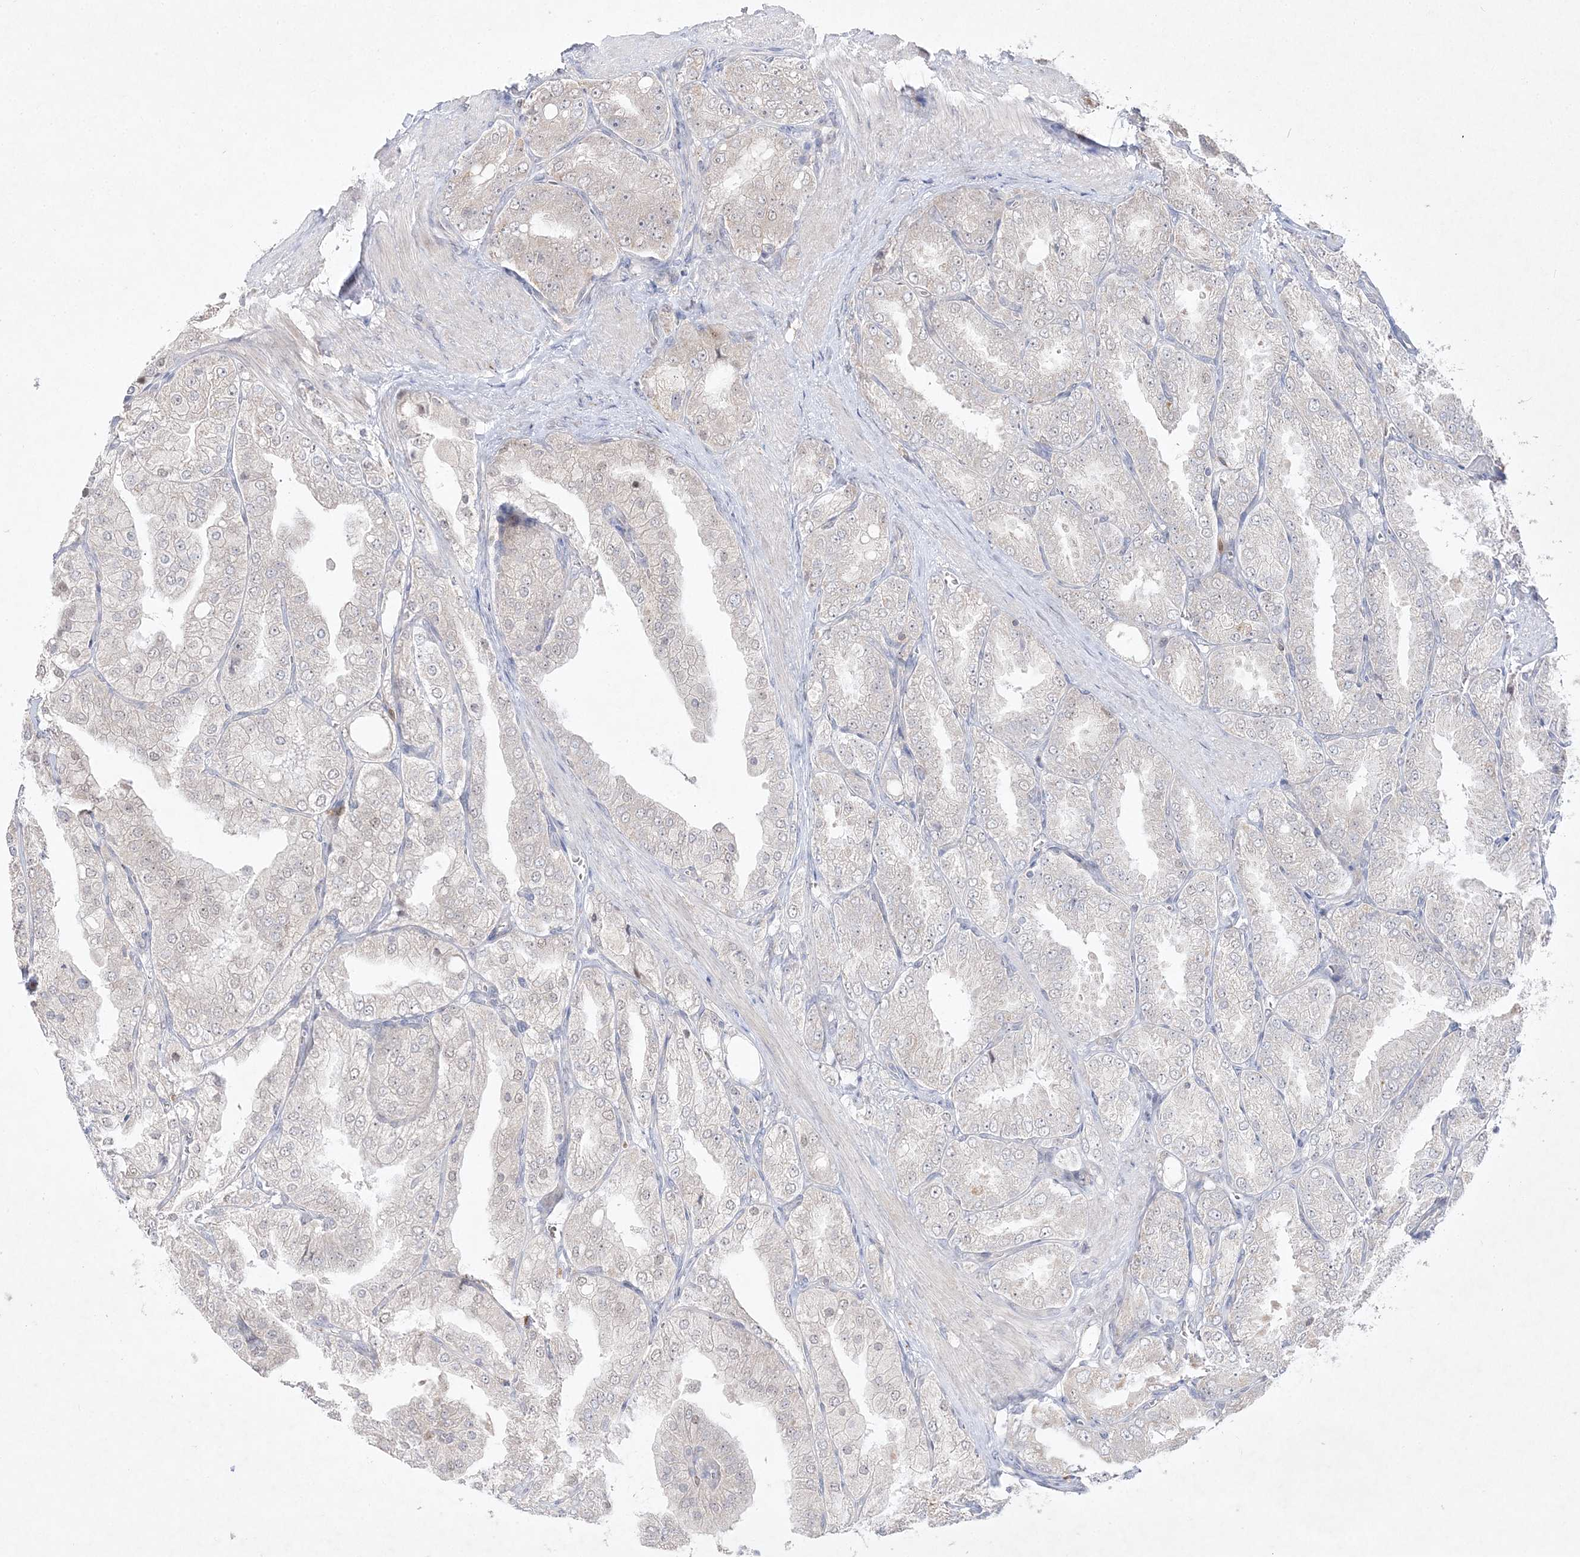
{"staining": {"intensity": "negative", "quantity": "none", "location": "none"}, "tissue": "prostate cancer", "cell_type": "Tumor cells", "image_type": "cancer", "snomed": [{"axis": "morphology", "description": "Adenocarcinoma, High grade"}, {"axis": "topography", "description": "Prostate"}], "caption": "Prostate high-grade adenocarcinoma was stained to show a protein in brown. There is no significant expression in tumor cells. (DAB IHC visualized using brightfield microscopy, high magnification).", "gene": "CLNK", "patient": {"sex": "male", "age": 50}}